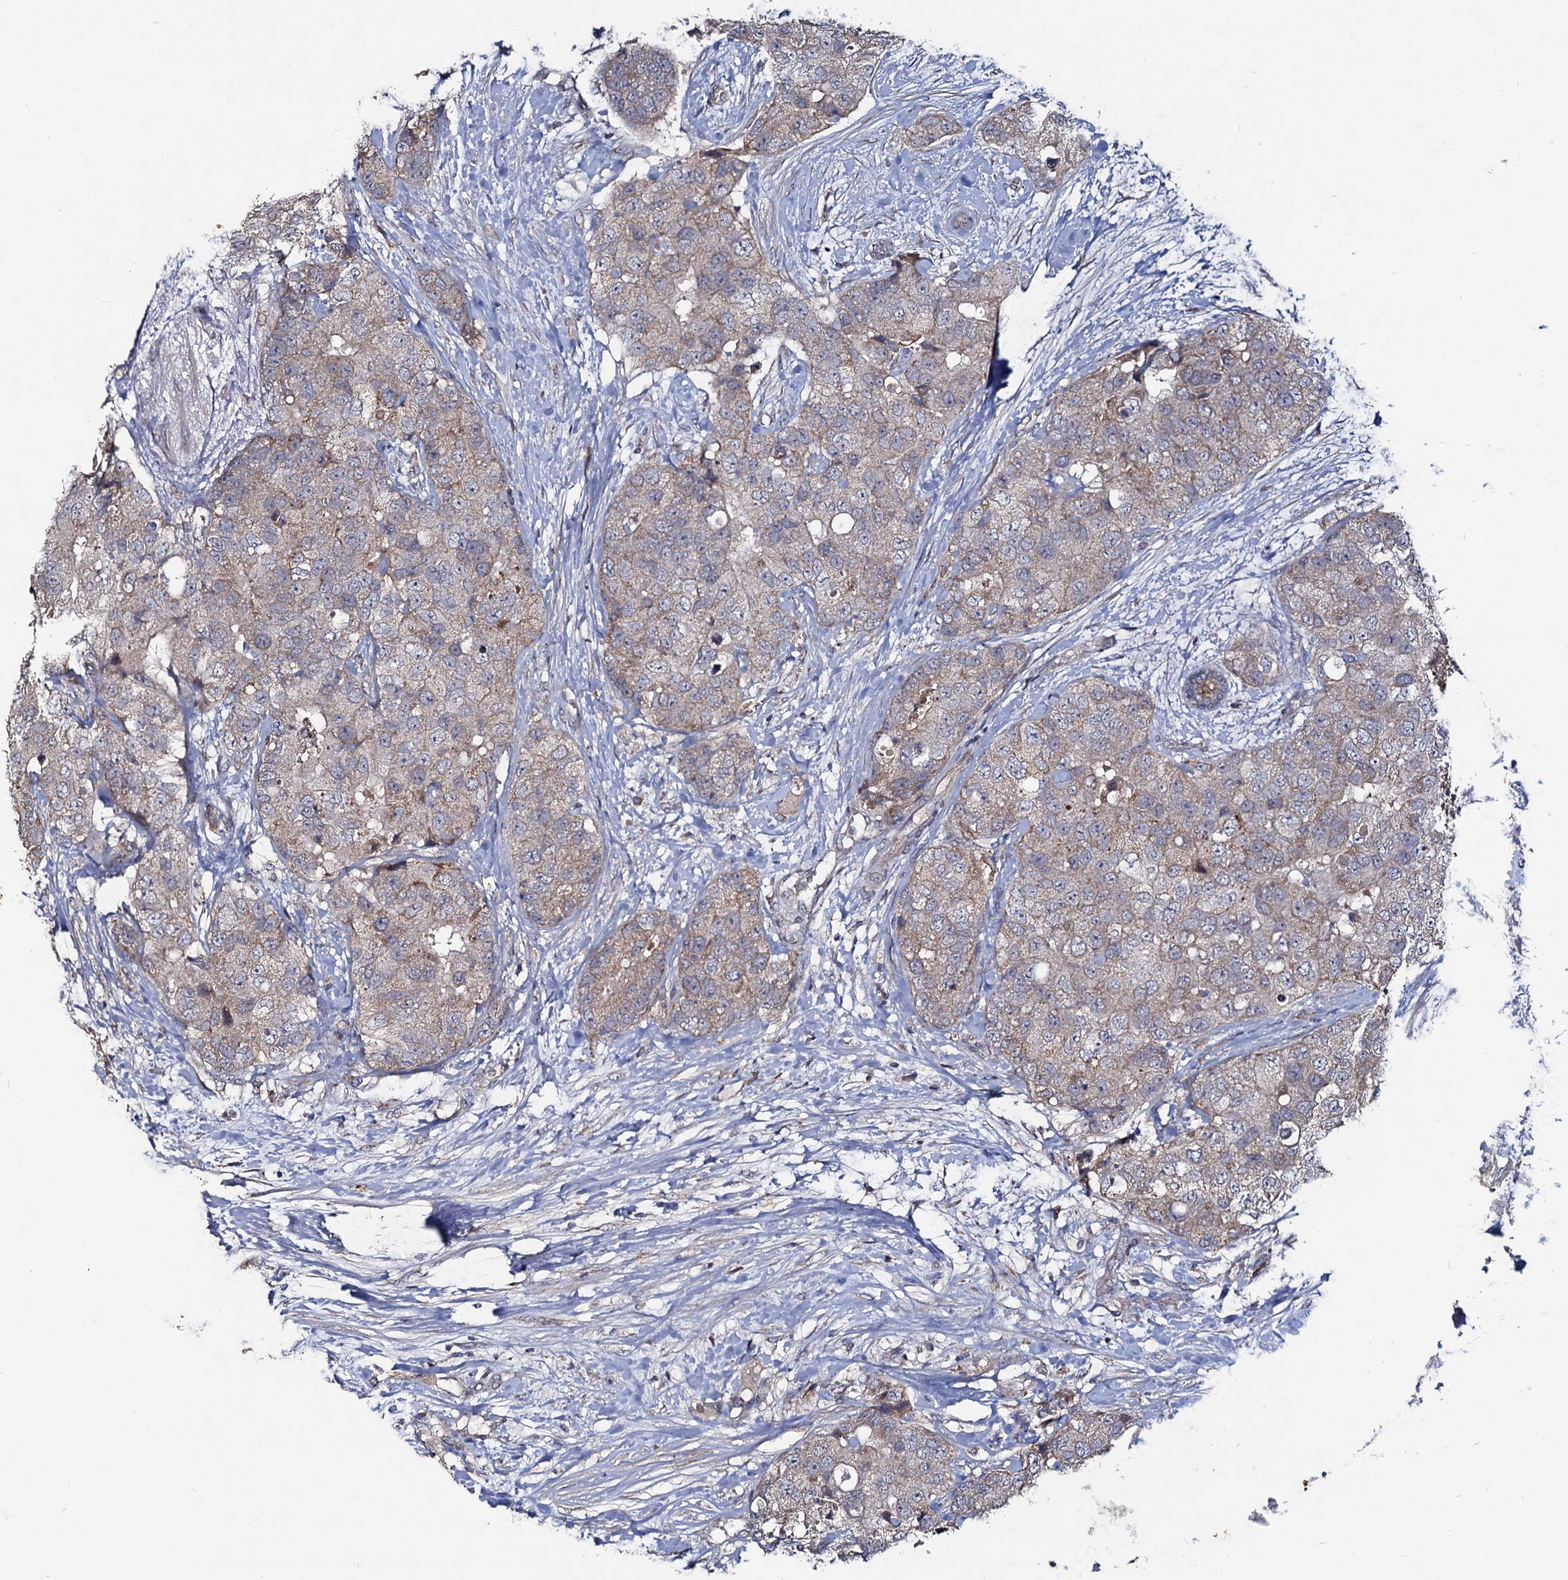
{"staining": {"intensity": "weak", "quantity": ">75%", "location": "cytoplasmic/membranous"}, "tissue": "breast cancer", "cell_type": "Tumor cells", "image_type": "cancer", "snomed": [{"axis": "morphology", "description": "Duct carcinoma"}, {"axis": "topography", "description": "Breast"}], "caption": "The histopathology image reveals immunohistochemical staining of breast cancer (invasive ductal carcinoma). There is weak cytoplasmic/membranous staining is seen in about >75% of tumor cells.", "gene": "VPS37D", "patient": {"sex": "female", "age": 62}}